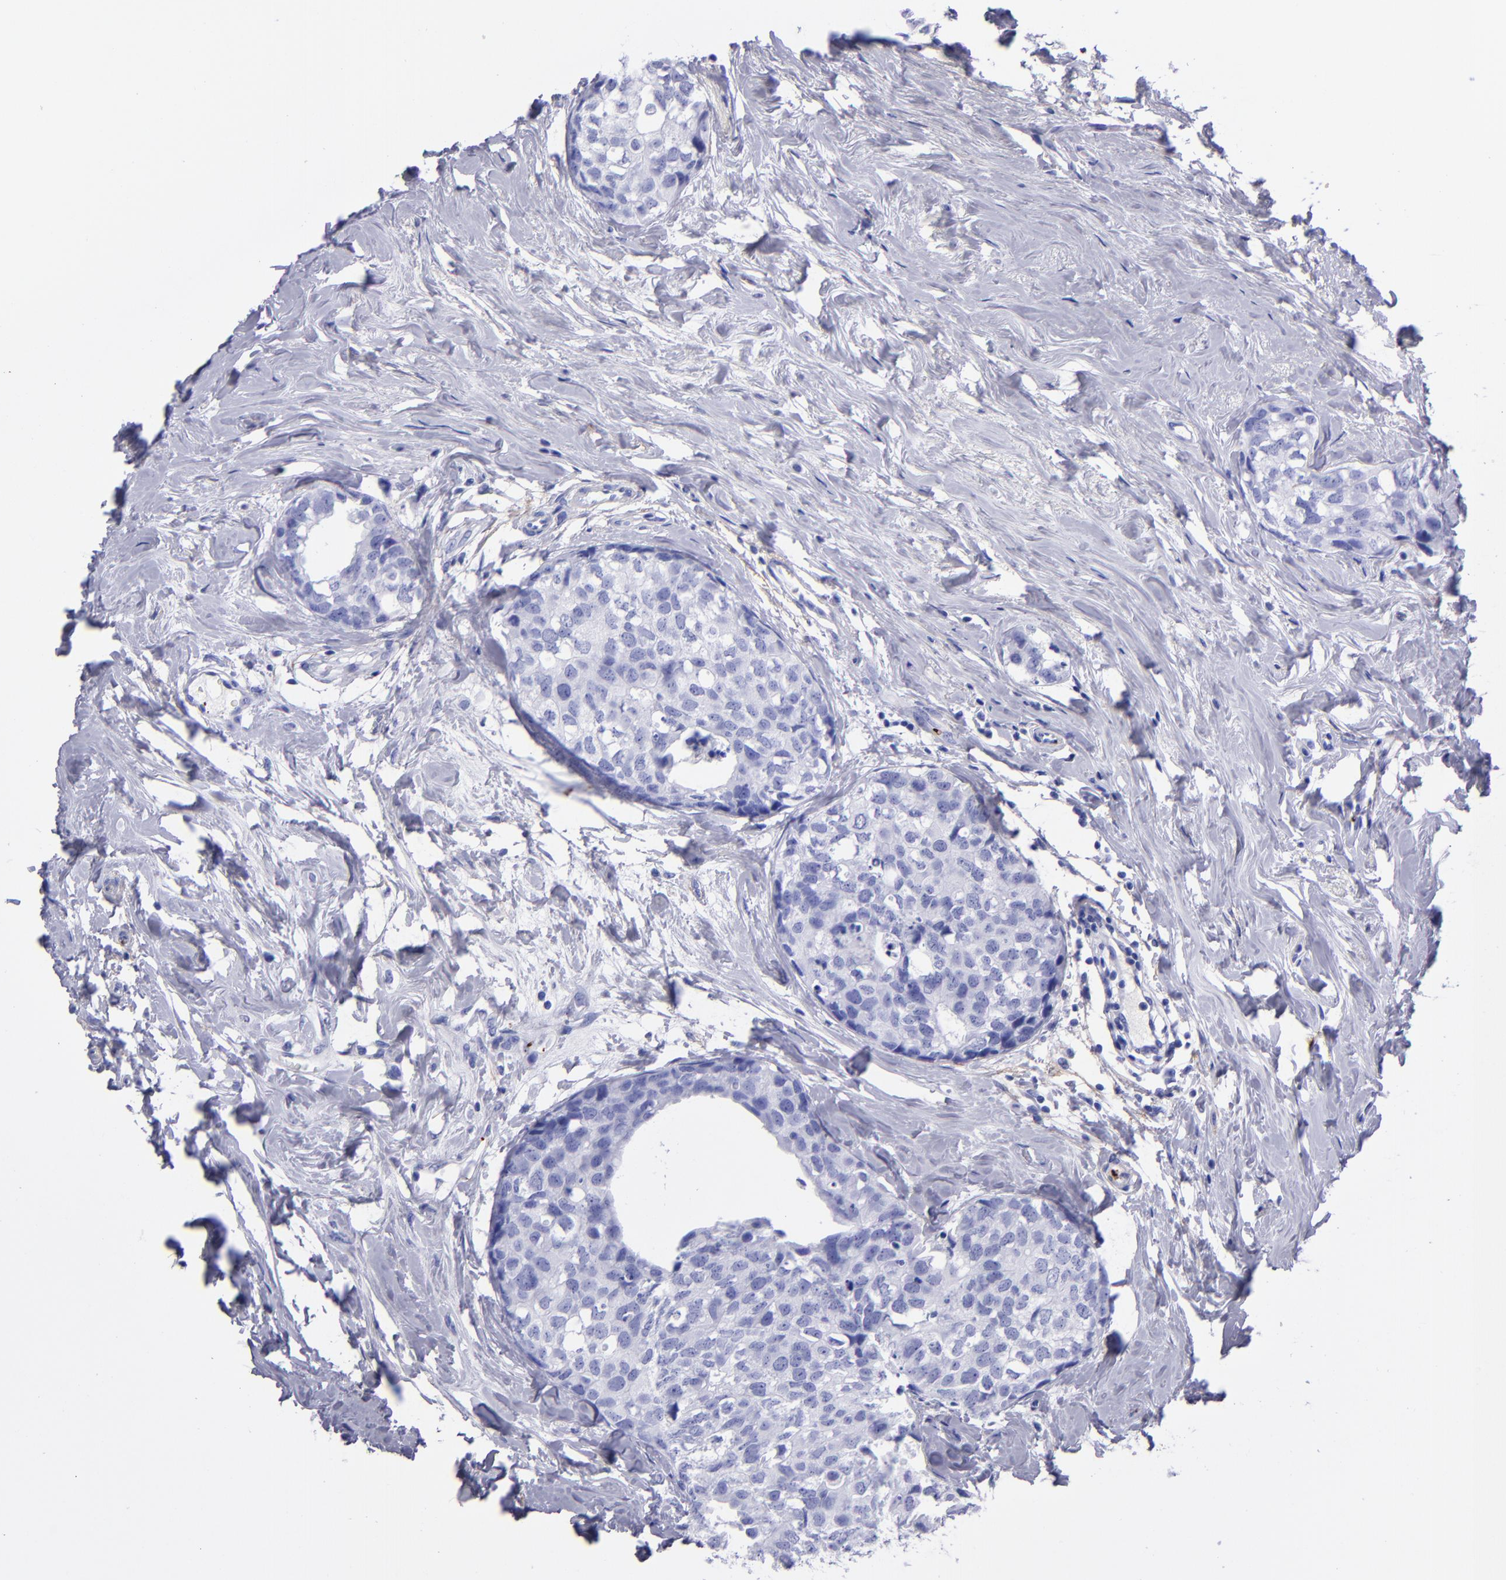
{"staining": {"intensity": "negative", "quantity": "none", "location": "none"}, "tissue": "breast cancer", "cell_type": "Tumor cells", "image_type": "cancer", "snomed": [{"axis": "morphology", "description": "Normal tissue, NOS"}, {"axis": "morphology", "description": "Duct carcinoma"}, {"axis": "topography", "description": "Breast"}], "caption": "DAB (3,3'-diaminobenzidine) immunohistochemical staining of breast intraductal carcinoma exhibits no significant staining in tumor cells. The staining is performed using DAB (3,3'-diaminobenzidine) brown chromogen with nuclei counter-stained in using hematoxylin.", "gene": "EFCAB13", "patient": {"sex": "female", "age": 50}}